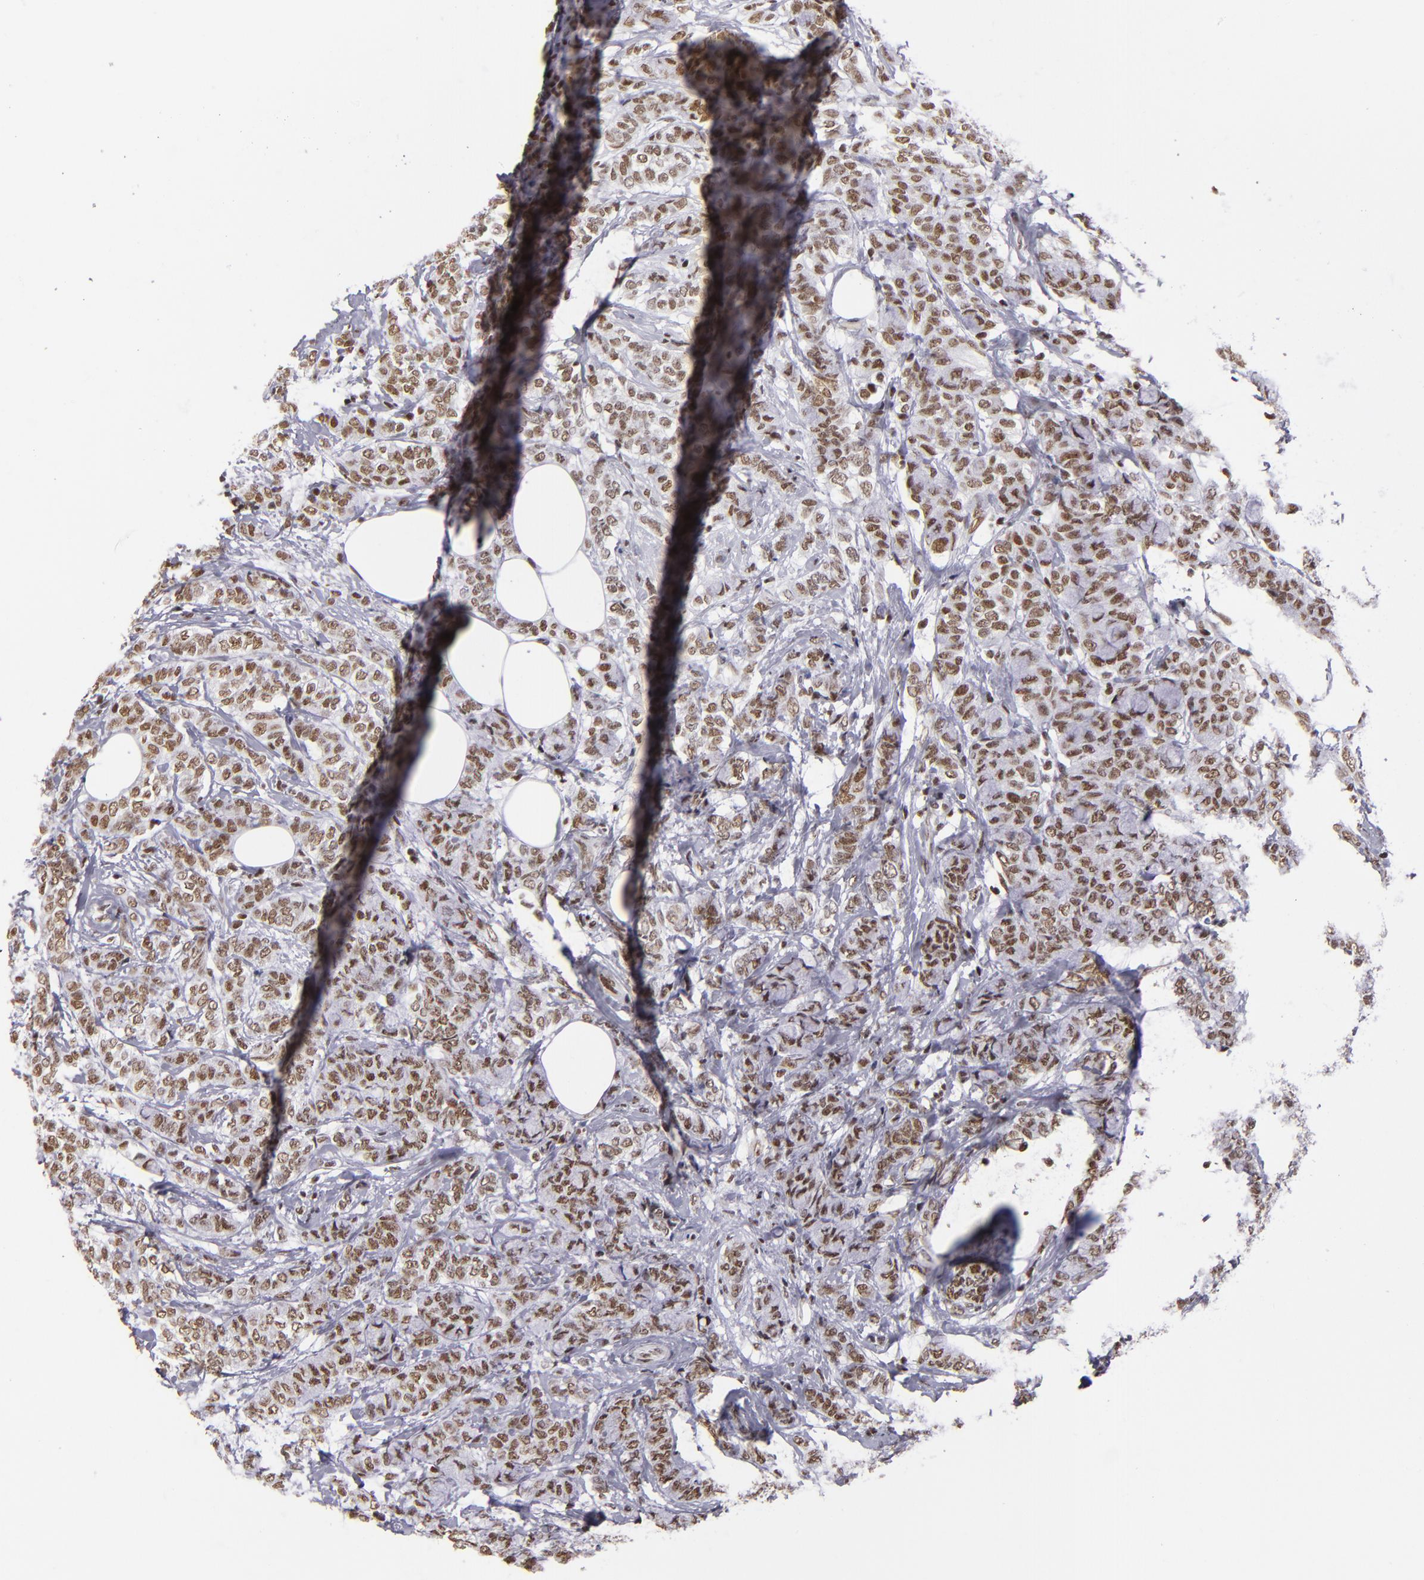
{"staining": {"intensity": "moderate", "quantity": ">75%", "location": "nuclear"}, "tissue": "breast cancer", "cell_type": "Tumor cells", "image_type": "cancer", "snomed": [{"axis": "morphology", "description": "Lobular carcinoma"}, {"axis": "topography", "description": "Breast"}], "caption": "Human lobular carcinoma (breast) stained with a protein marker displays moderate staining in tumor cells.", "gene": "TERF2", "patient": {"sex": "female", "age": 60}}